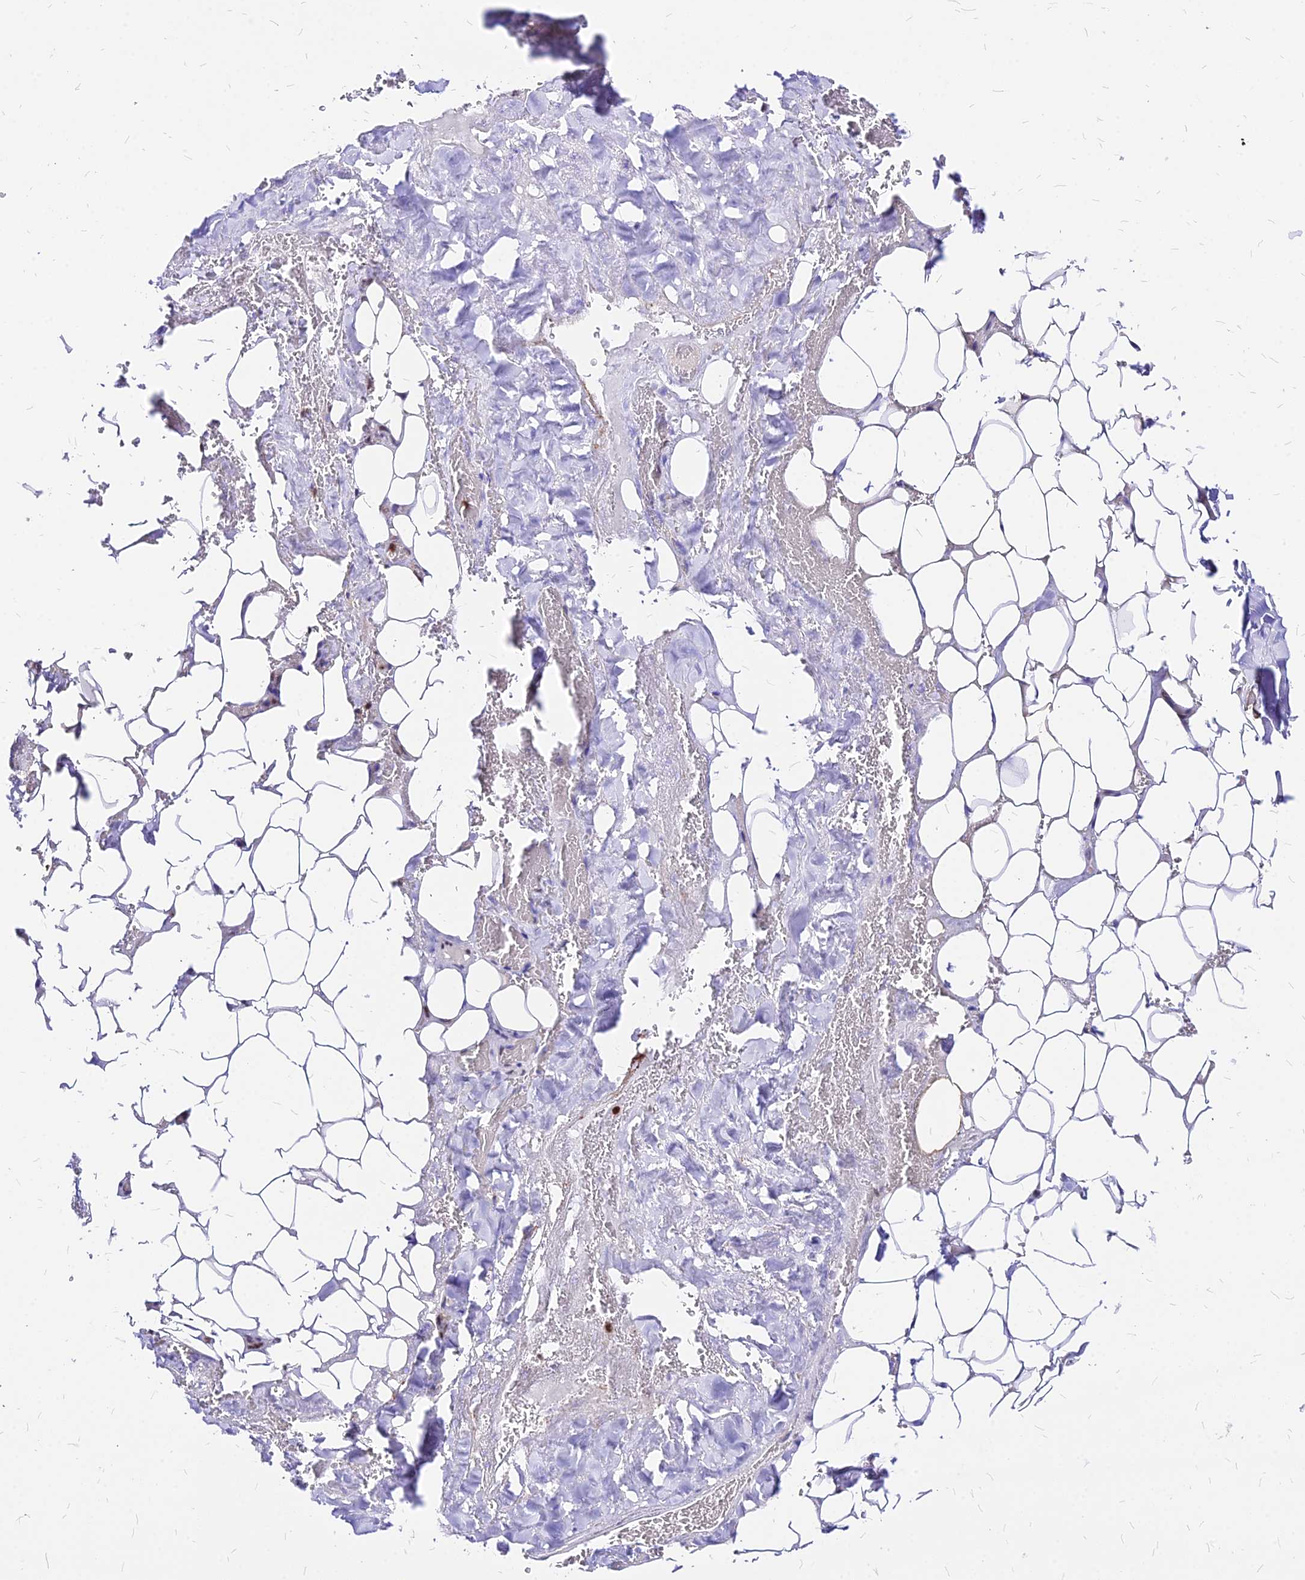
{"staining": {"intensity": "weak", "quantity": "25%-75%", "location": "nuclear"}, "tissue": "adipose tissue", "cell_type": "Adipocytes", "image_type": "normal", "snomed": [{"axis": "morphology", "description": "Normal tissue, NOS"}, {"axis": "topography", "description": "Peripheral nerve tissue"}], "caption": "Immunohistochemistry of normal adipose tissue exhibits low levels of weak nuclear expression in approximately 25%-75% of adipocytes. (Stains: DAB in brown, nuclei in blue, Microscopy: brightfield microscopy at high magnification).", "gene": "PAXX", "patient": {"sex": "male", "age": 70}}